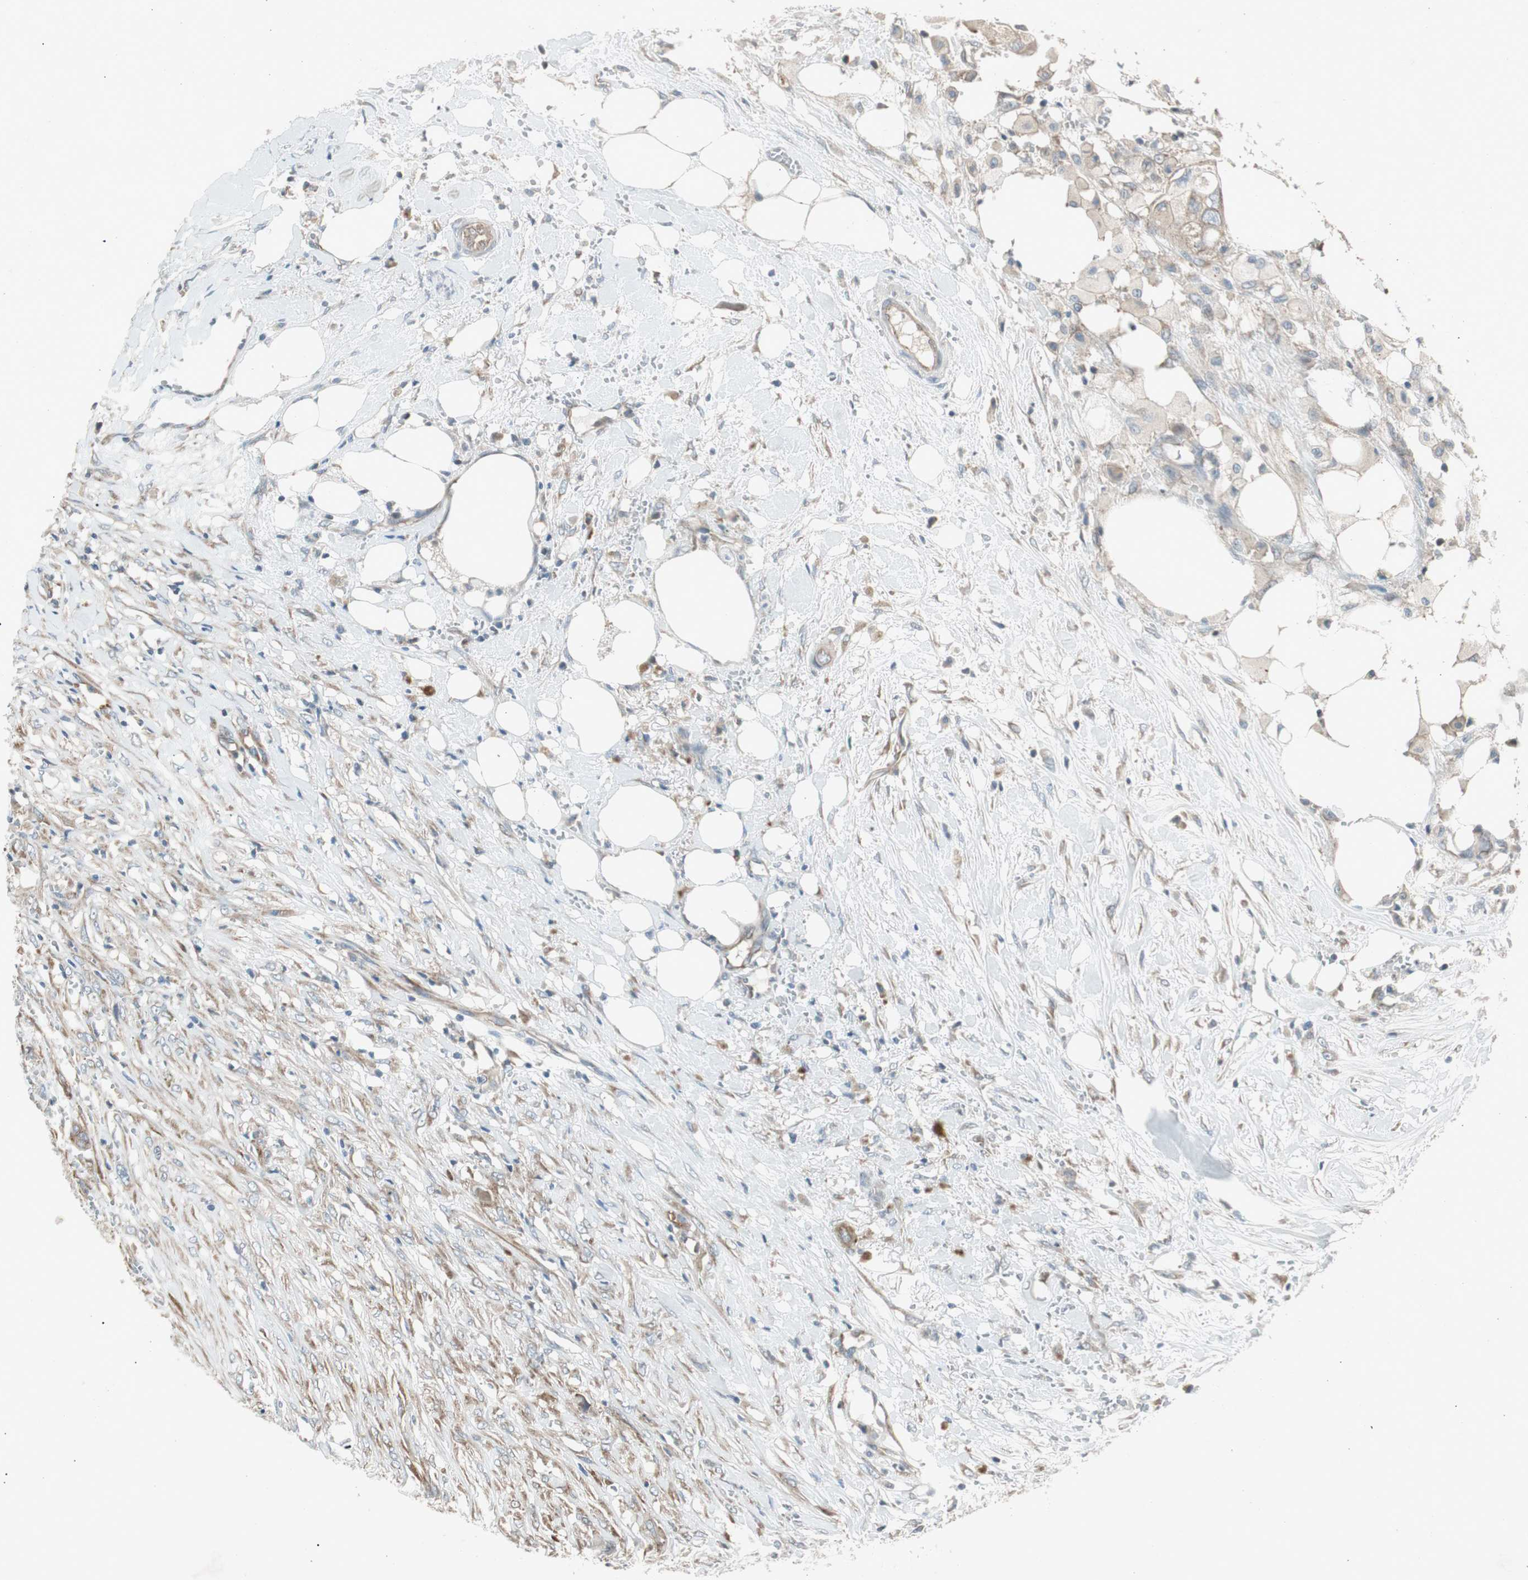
{"staining": {"intensity": "weak", "quantity": ">75%", "location": "cytoplasmic/membranous"}, "tissue": "colorectal cancer", "cell_type": "Tumor cells", "image_type": "cancer", "snomed": [{"axis": "morphology", "description": "Adenocarcinoma, NOS"}, {"axis": "topography", "description": "Colon"}], "caption": "Brown immunohistochemical staining in human colorectal adenocarcinoma displays weak cytoplasmic/membranous positivity in approximately >75% of tumor cells.", "gene": "PANK2", "patient": {"sex": "female", "age": 57}}